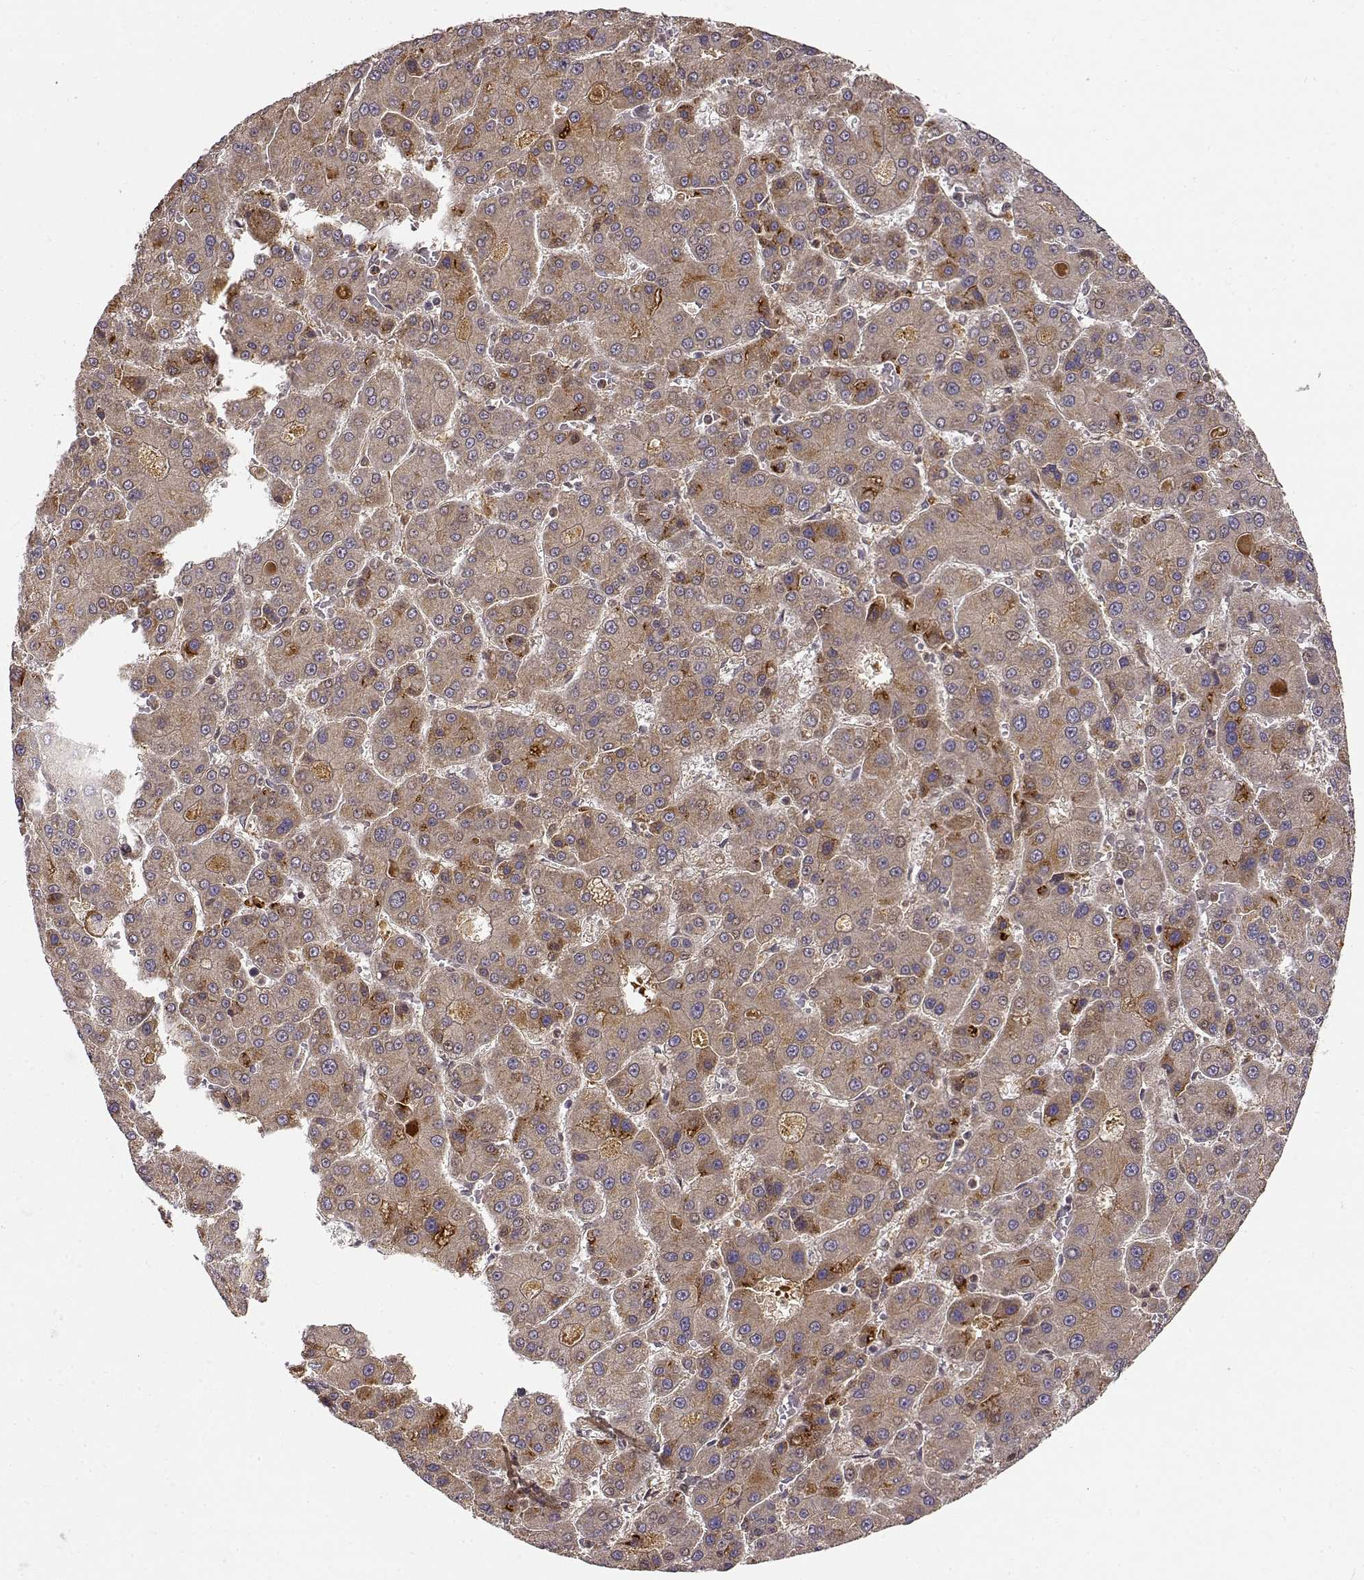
{"staining": {"intensity": "weak", "quantity": ">75%", "location": "cytoplasmic/membranous"}, "tissue": "liver cancer", "cell_type": "Tumor cells", "image_type": "cancer", "snomed": [{"axis": "morphology", "description": "Carcinoma, Hepatocellular, NOS"}, {"axis": "topography", "description": "Liver"}], "caption": "Tumor cells show low levels of weak cytoplasmic/membranous expression in approximately >75% of cells in human liver hepatocellular carcinoma. (DAB = brown stain, brightfield microscopy at high magnification).", "gene": "MAEA", "patient": {"sex": "male", "age": 70}}